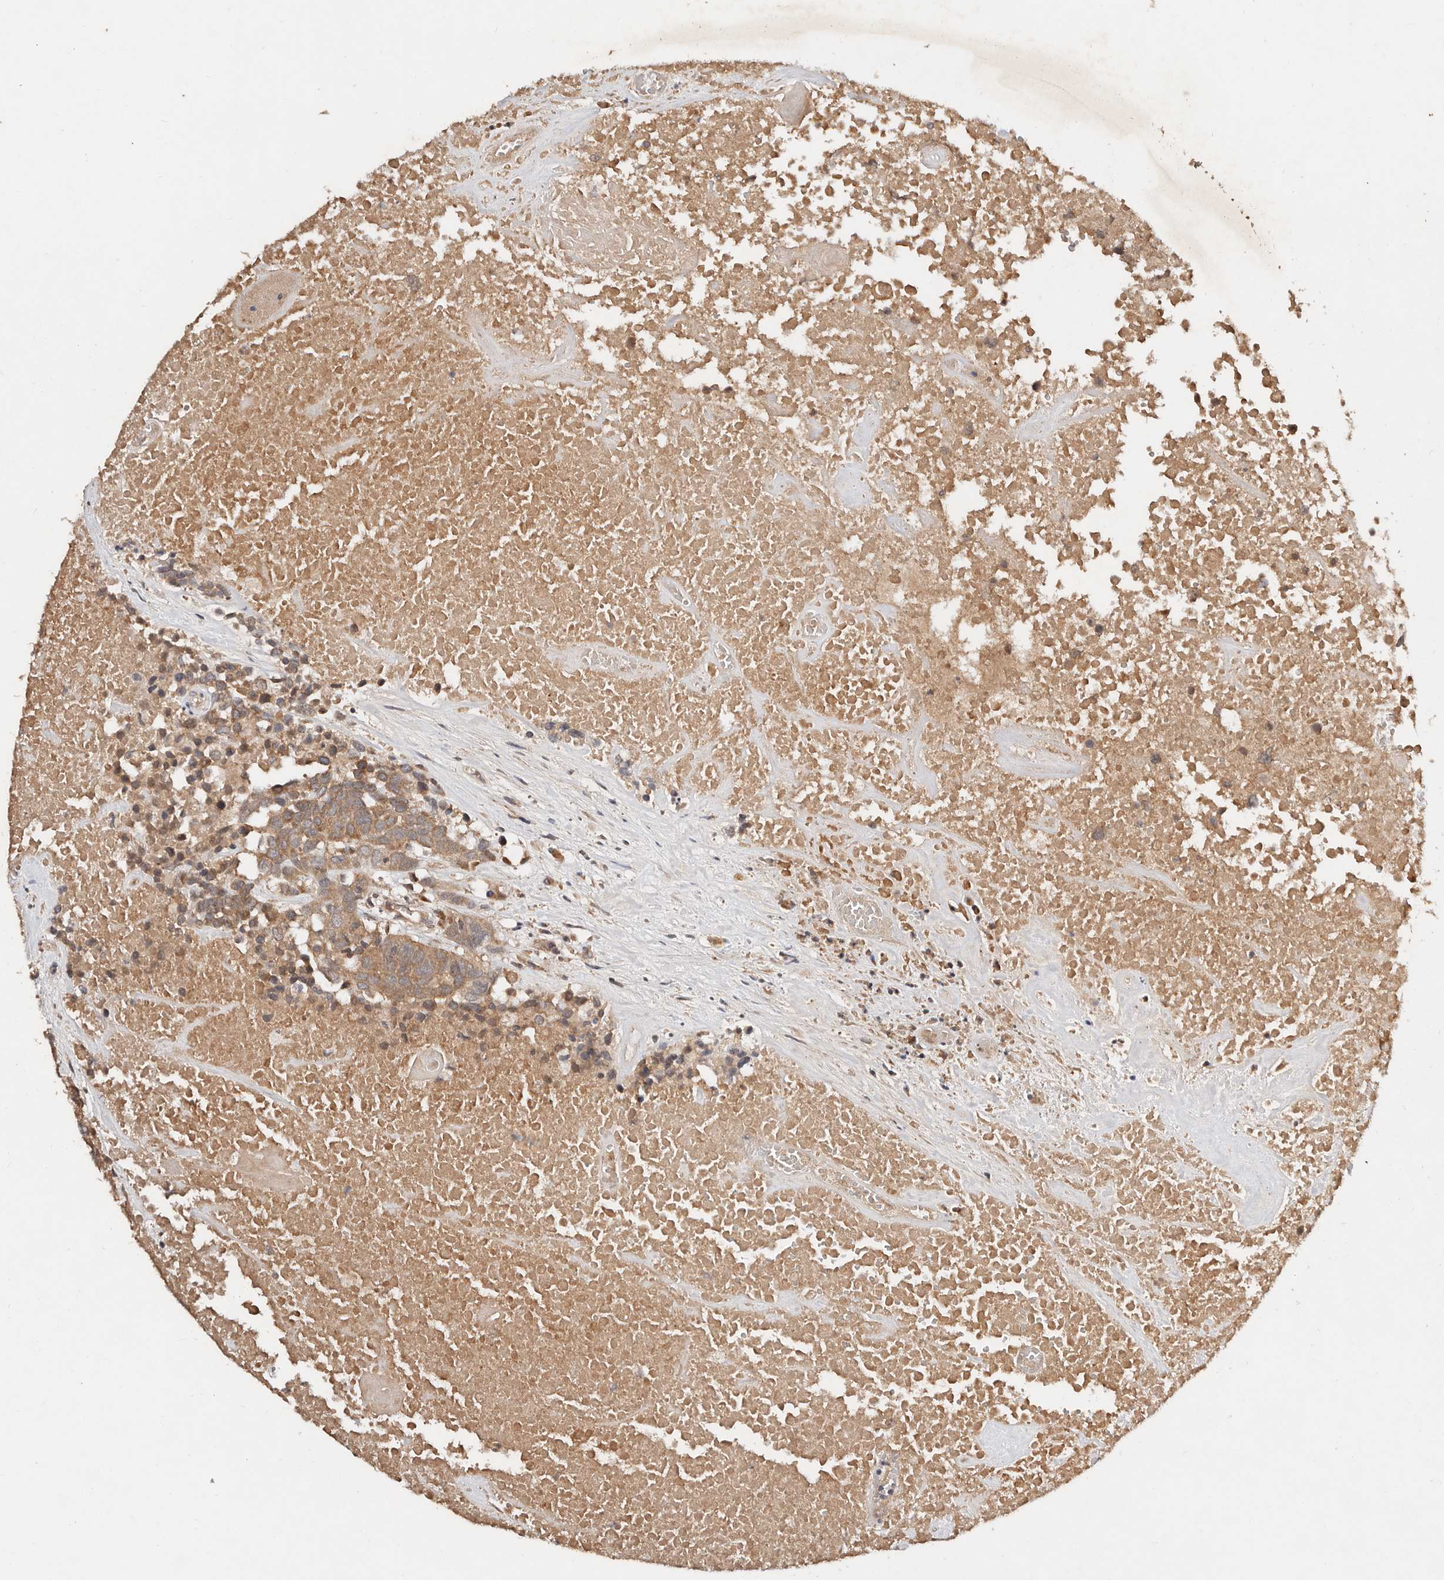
{"staining": {"intensity": "moderate", "quantity": ">75%", "location": "cytoplasmic/membranous"}, "tissue": "head and neck cancer", "cell_type": "Tumor cells", "image_type": "cancer", "snomed": [{"axis": "morphology", "description": "Squamous cell carcinoma, NOS"}, {"axis": "topography", "description": "Head-Neck"}], "caption": "Immunohistochemical staining of human head and neck squamous cell carcinoma displays medium levels of moderate cytoplasmic/membranous protein expression in approximately >75% of tumor cells. The staining was performed using DAB (3,3'-diaminobenzidine) to visualize the protein expression in brown, while the nuclei were stained in blue with hematoxylin (Magnification: 20x).", "gene": "DENND11", "patient": {"sex": "male", "age": 66}}